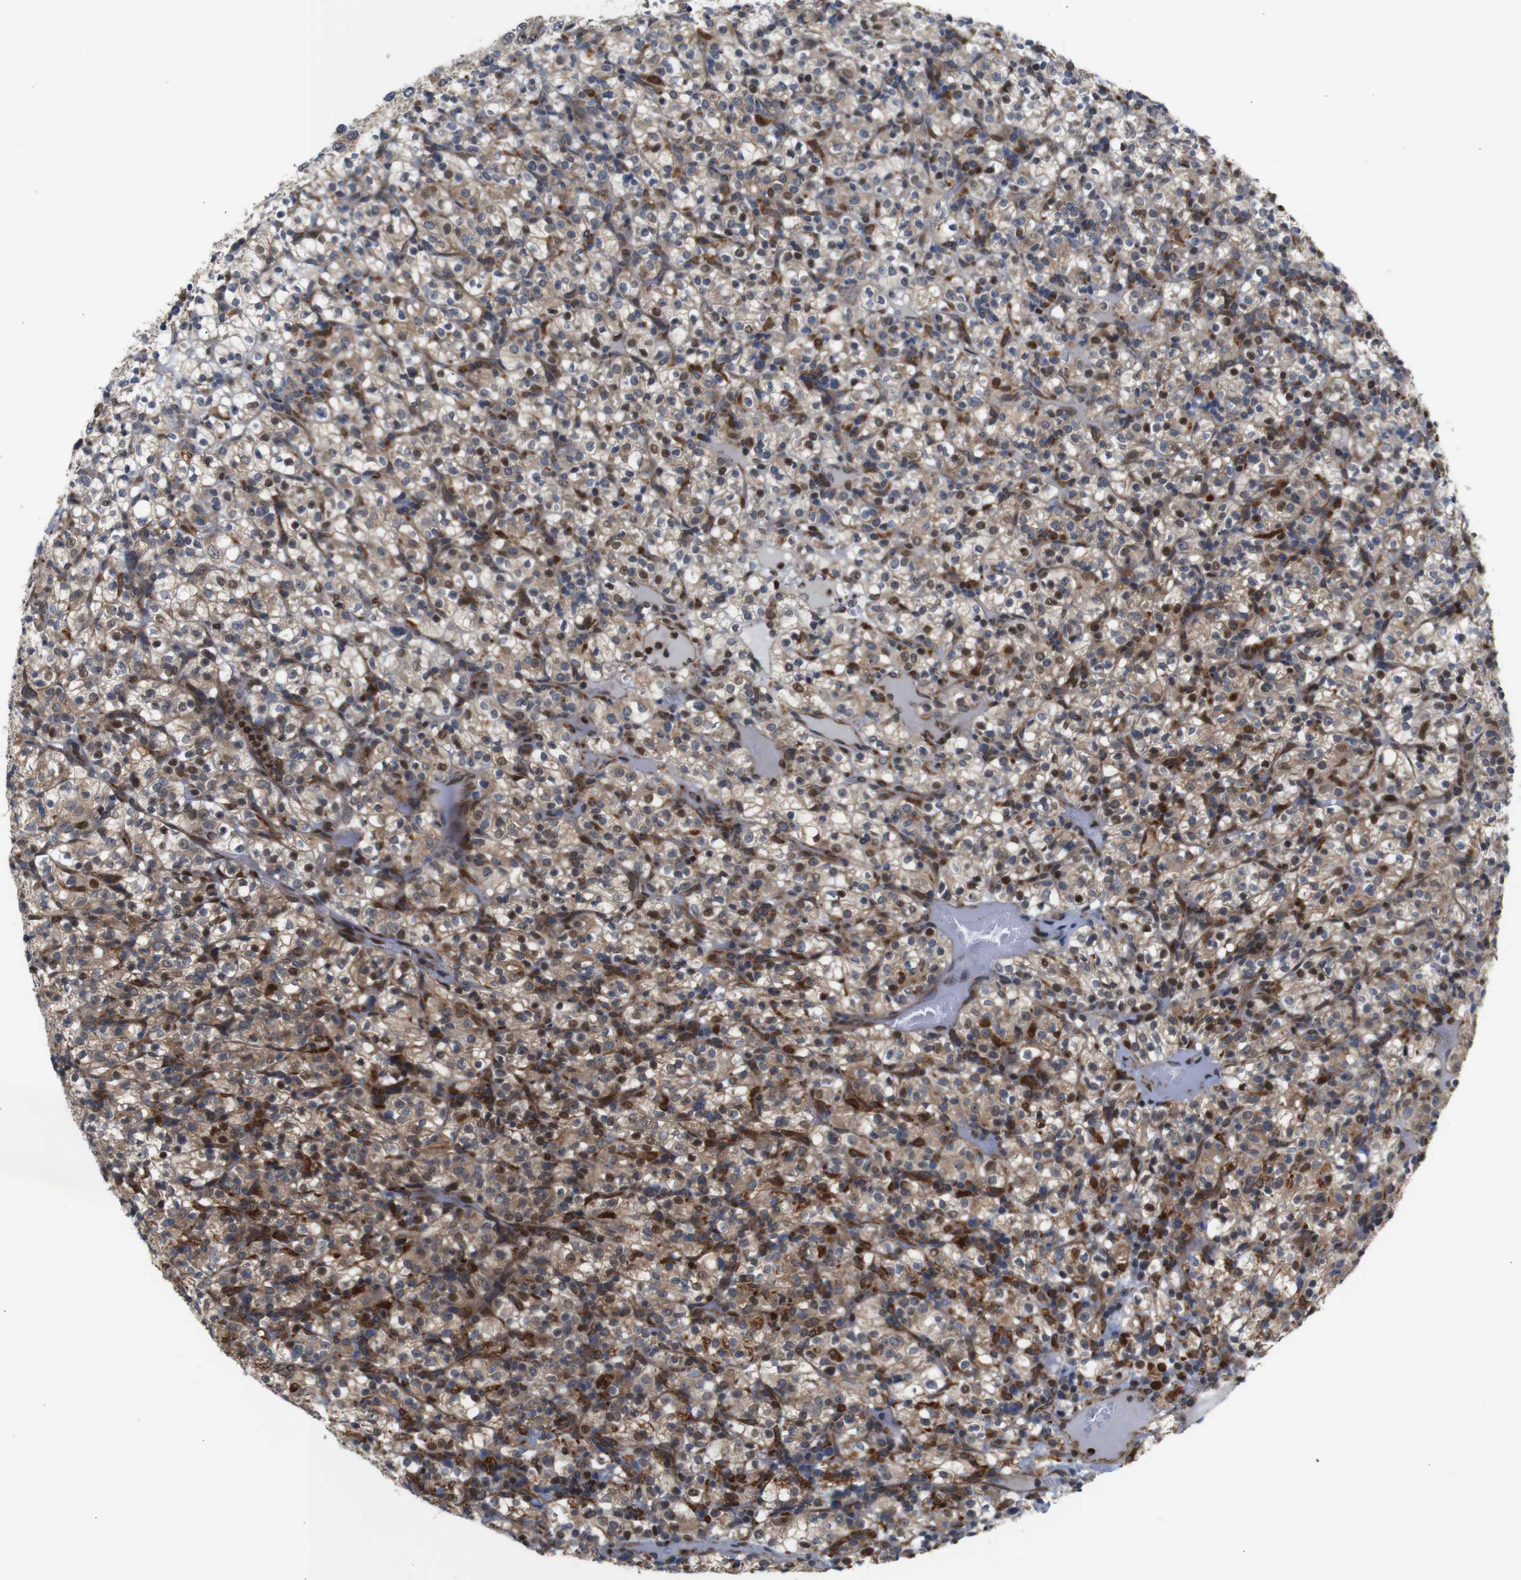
{"staining": {"intensity": "moderate", "quantity": ">75%", "location": "cytoplasmic/membranous"}, "tissue": "renal cancer", "cell_type": "Tumor cells", "image_type": "cancer", "snomed": [{"axis": "morphology", "description": "Normal tissue, NOS"}, {"axis": "morphology", "description": "Adenocarcinoma, NOS"}, {"axis": "topography", "description": "Kidney"}], "caption": "Adenocarcinoma (renal) stained with a protein marker displays moderate staining in tumor cells.", "gene": "PTPN1", "patient": {"sex": "female", "age": 72}}